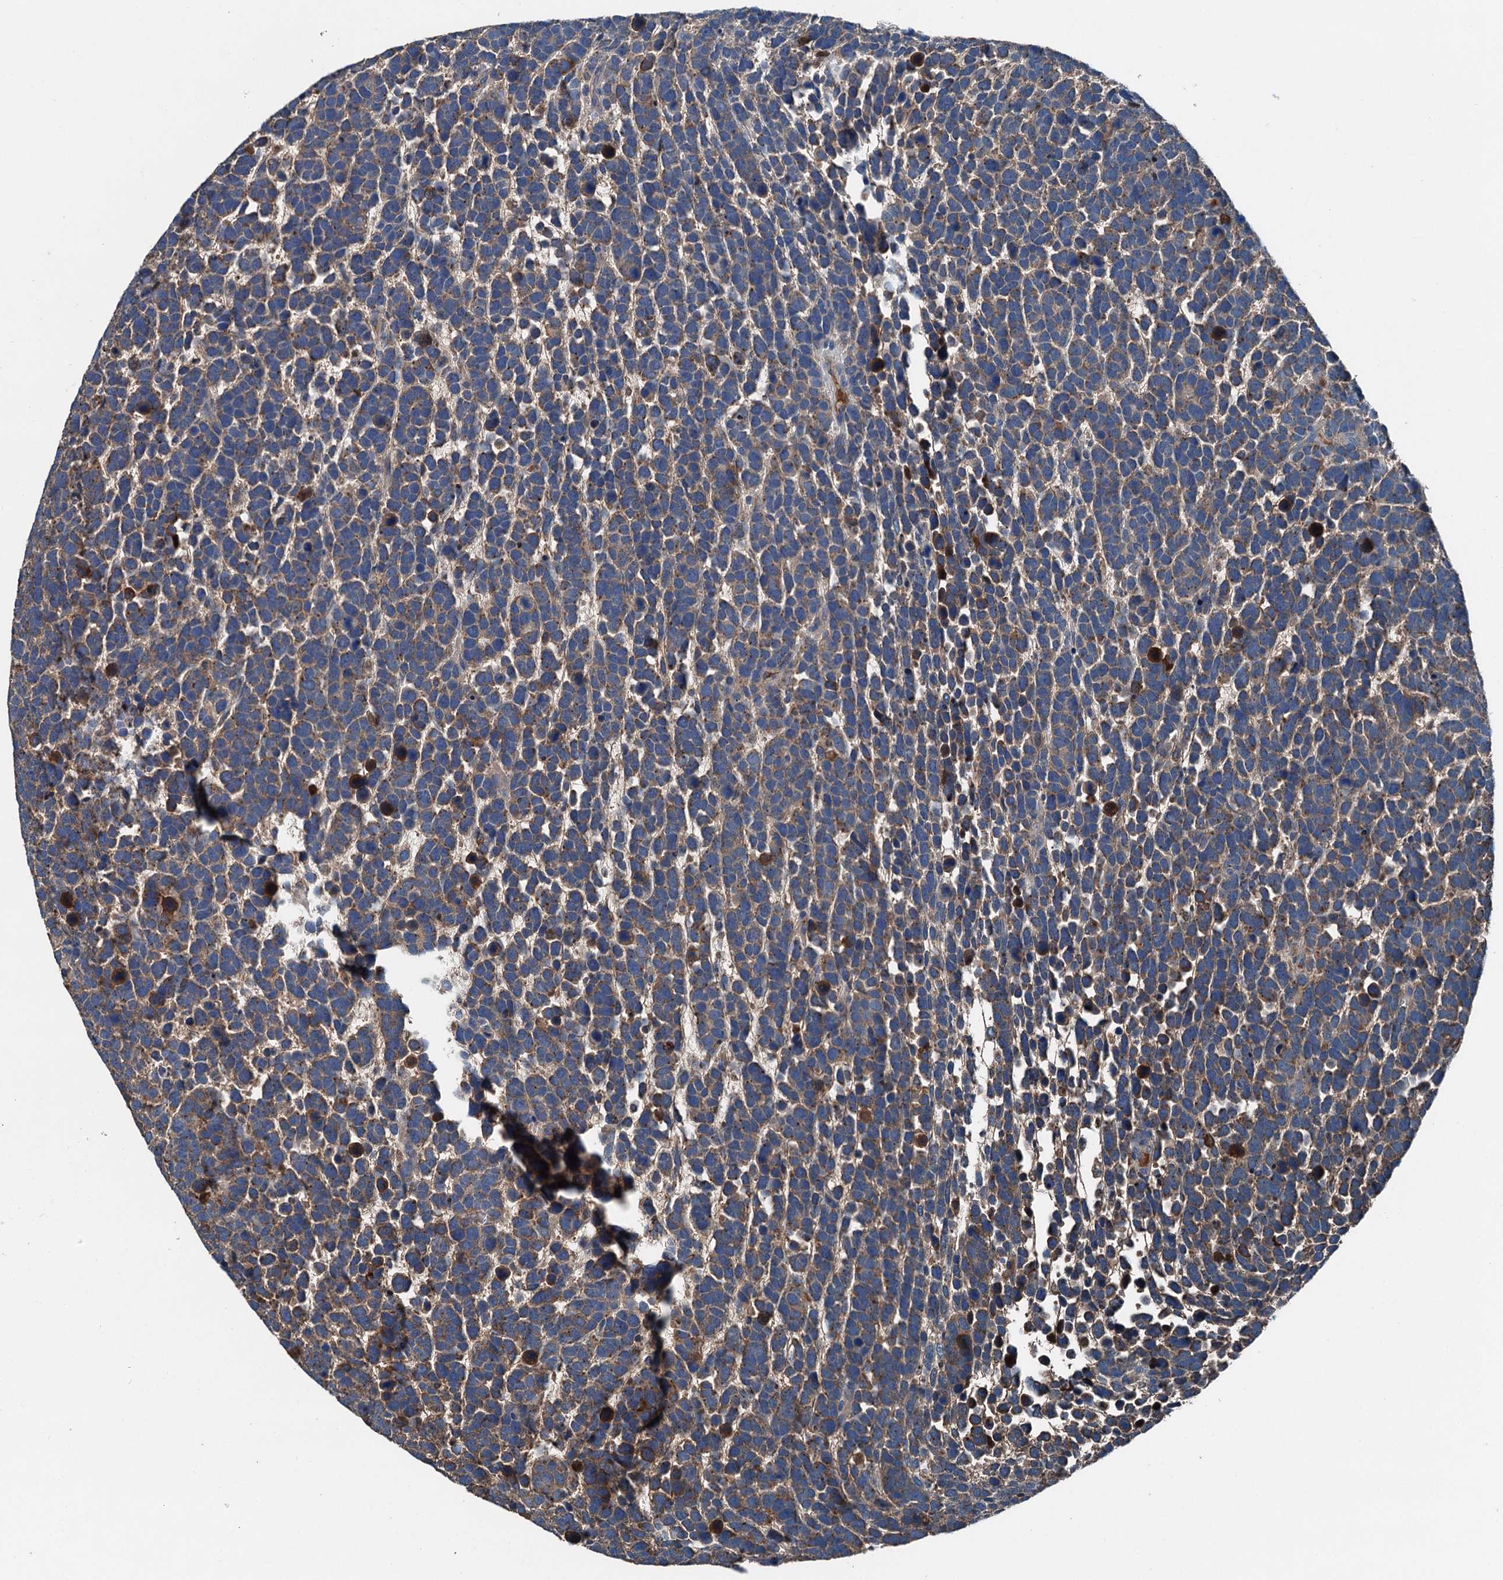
{"staining": {"intensity": "moderate", "quantity": "25%-75%", "location": "cytoplasmic/membranous"}, "tissue": "urothelial cancer", "cell_type": "Tumor cells", "image_type": "cancer", "snomed": [{"axis": "morphology", "description": "Urothelial carcinoma, High grade"}, {"axis": "topography", "description": "Urinary bladder"}], "caption": "Brown immunohistochemical staining in urothelial cancer reveals moderate cytoplasmic/membranous staining in approximately 25%-75% of tumor cells.", "gene": "PDSS1", "patient": {"sex": "female", "age": 82}}